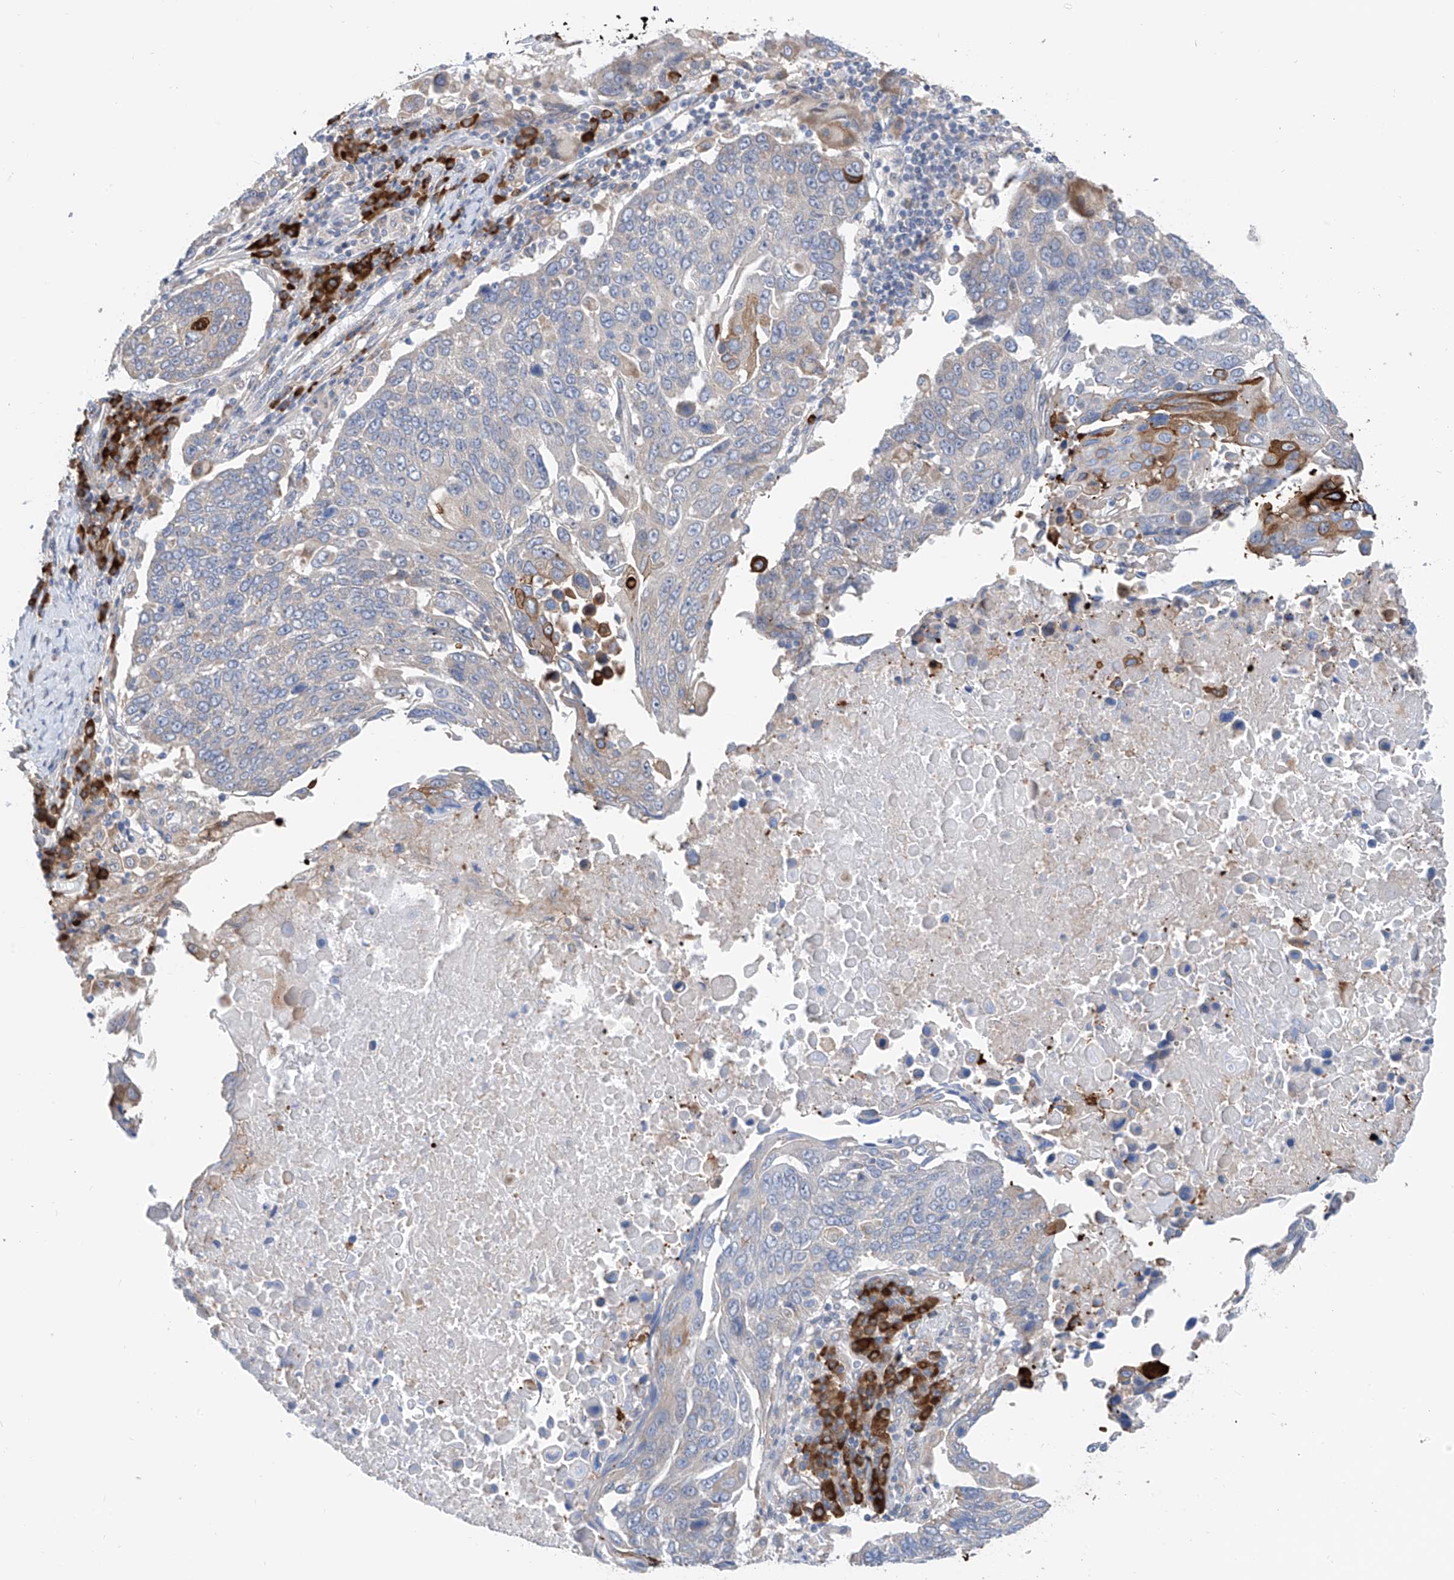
{"staining": {"intensity": "strong", "quantity": "<25%", "location": "cytoplasmic/membranous"}, "tissue": "lung cancer", "cell_type": "Tumor cells", "image_type": "cancer", "snomed": [{"axis": "morphology", "description": "Squamous cell carcinoma, NOS"}, {"axis": "topography", "description": "Lung"}], "caption": "Brown immunohistochemical staining in lung cancer (squamous cell carcinoma) exhibits strong cytoplasmic/membranous staining in about <25% of tumor cells. The protein is stained brown, and the nuclei are stained in blue (DAB (3,3'-diaminobenzidine) IHC with brightfield microscopy, high magnification).", "gene": "REC8", "patient": {"sex": "male", "age": 66}}